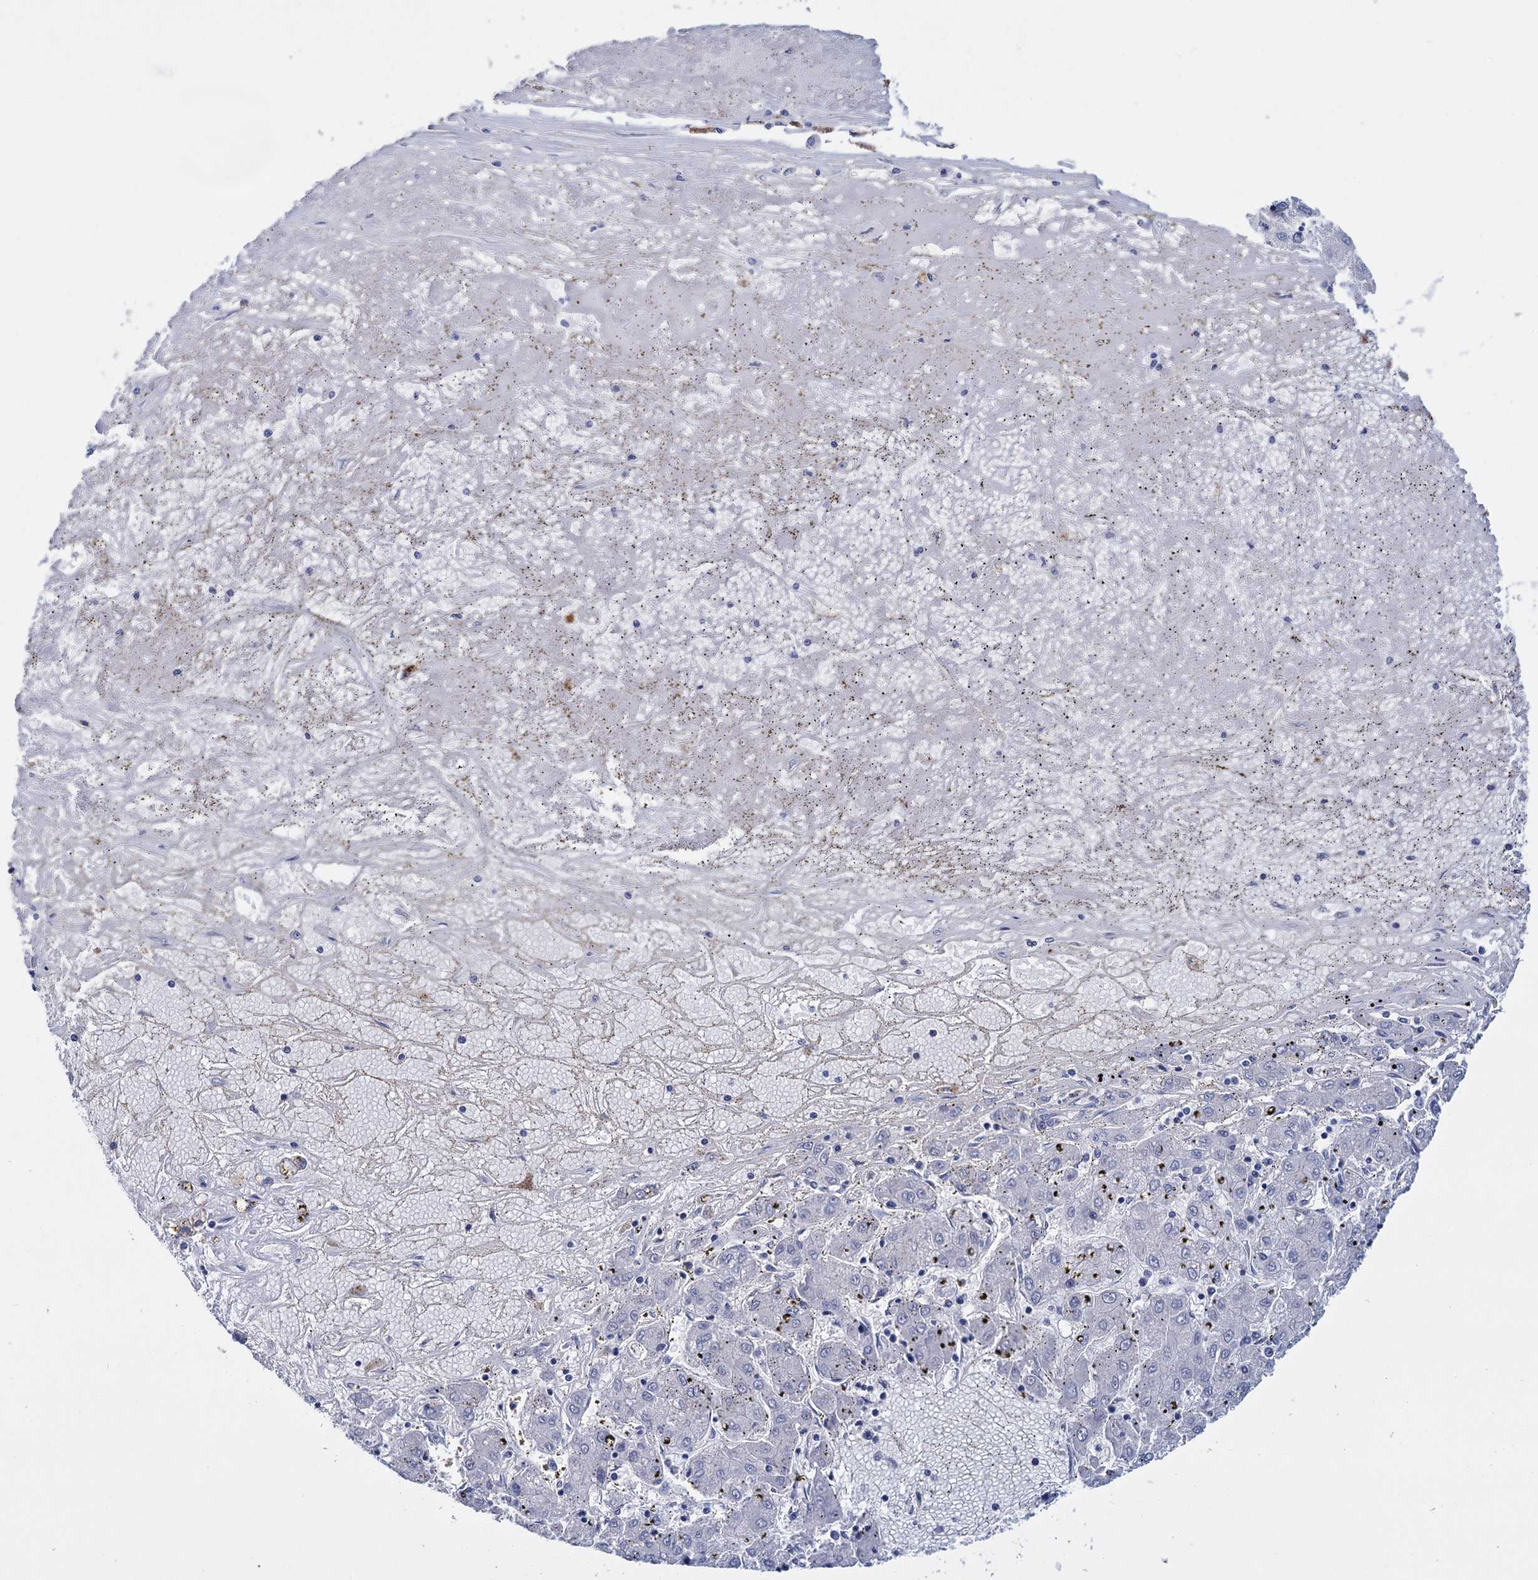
{"staining": {"intensity": "negative", "quantity": "none", "location": "none"}, "tissue": "liver cancer", "cell_type": "Tumor cells", "image_type": "cancer", "snomed": [{"axis": "morphology", "description": "Carcinoma, Hepatocellular, NOS"}, {"axis": "topography", "description": "Liver"}], "caption": "Immunohistochemical staining of human liver hepatocellular carcinoma exhibits no significant positivity in tumor cells.", "gene": "SFN", "patient": {"sex": "male", "age": 72}}